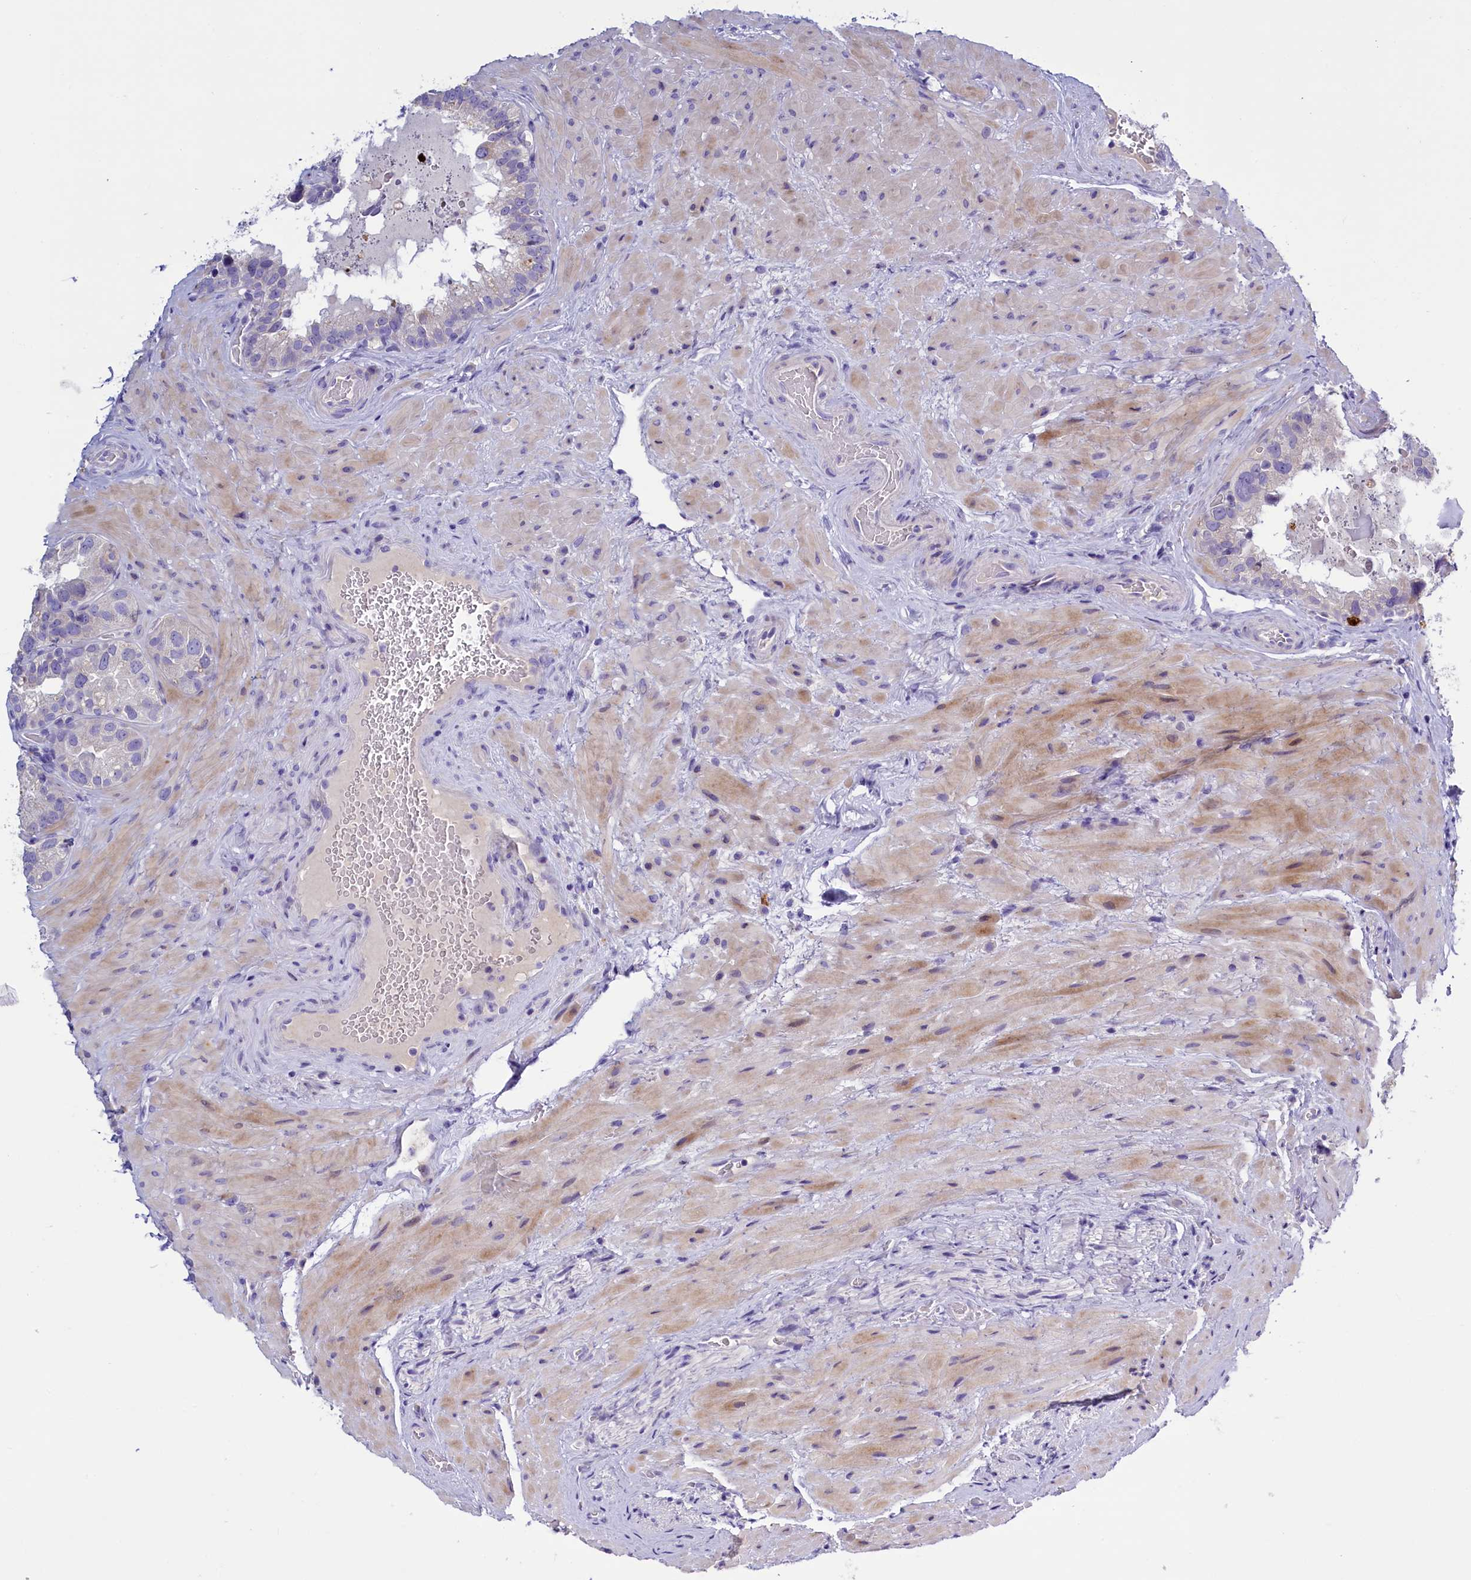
{"staining": {"intensity": "negative", "quantity": "none", "location": "none"}, "tissue": "seminal vesicle", "cell_type": "Glandular cells", "image_type": "normal", "snomed": [{"axis": "morphology", "description": "Normal tissue, NOS"}, {"axis": "topography", "description": "Seminal veicle"}, {"axis": "topography", "description": "Peripheral nerve tissue"}], "caption": "High magnification brightfield microscopy of normal seminal vesicle stained with DAB (brown) and counterstained with hematoxylin (blue): glandular cells show no significant positivity. (DAB (3,3'-diaminobenzidine) immunohistochemistry visualized using brightfield microscopy, high magnification).", "gene": "RTTN", "patient": {"sex": "male", "age": 67}}